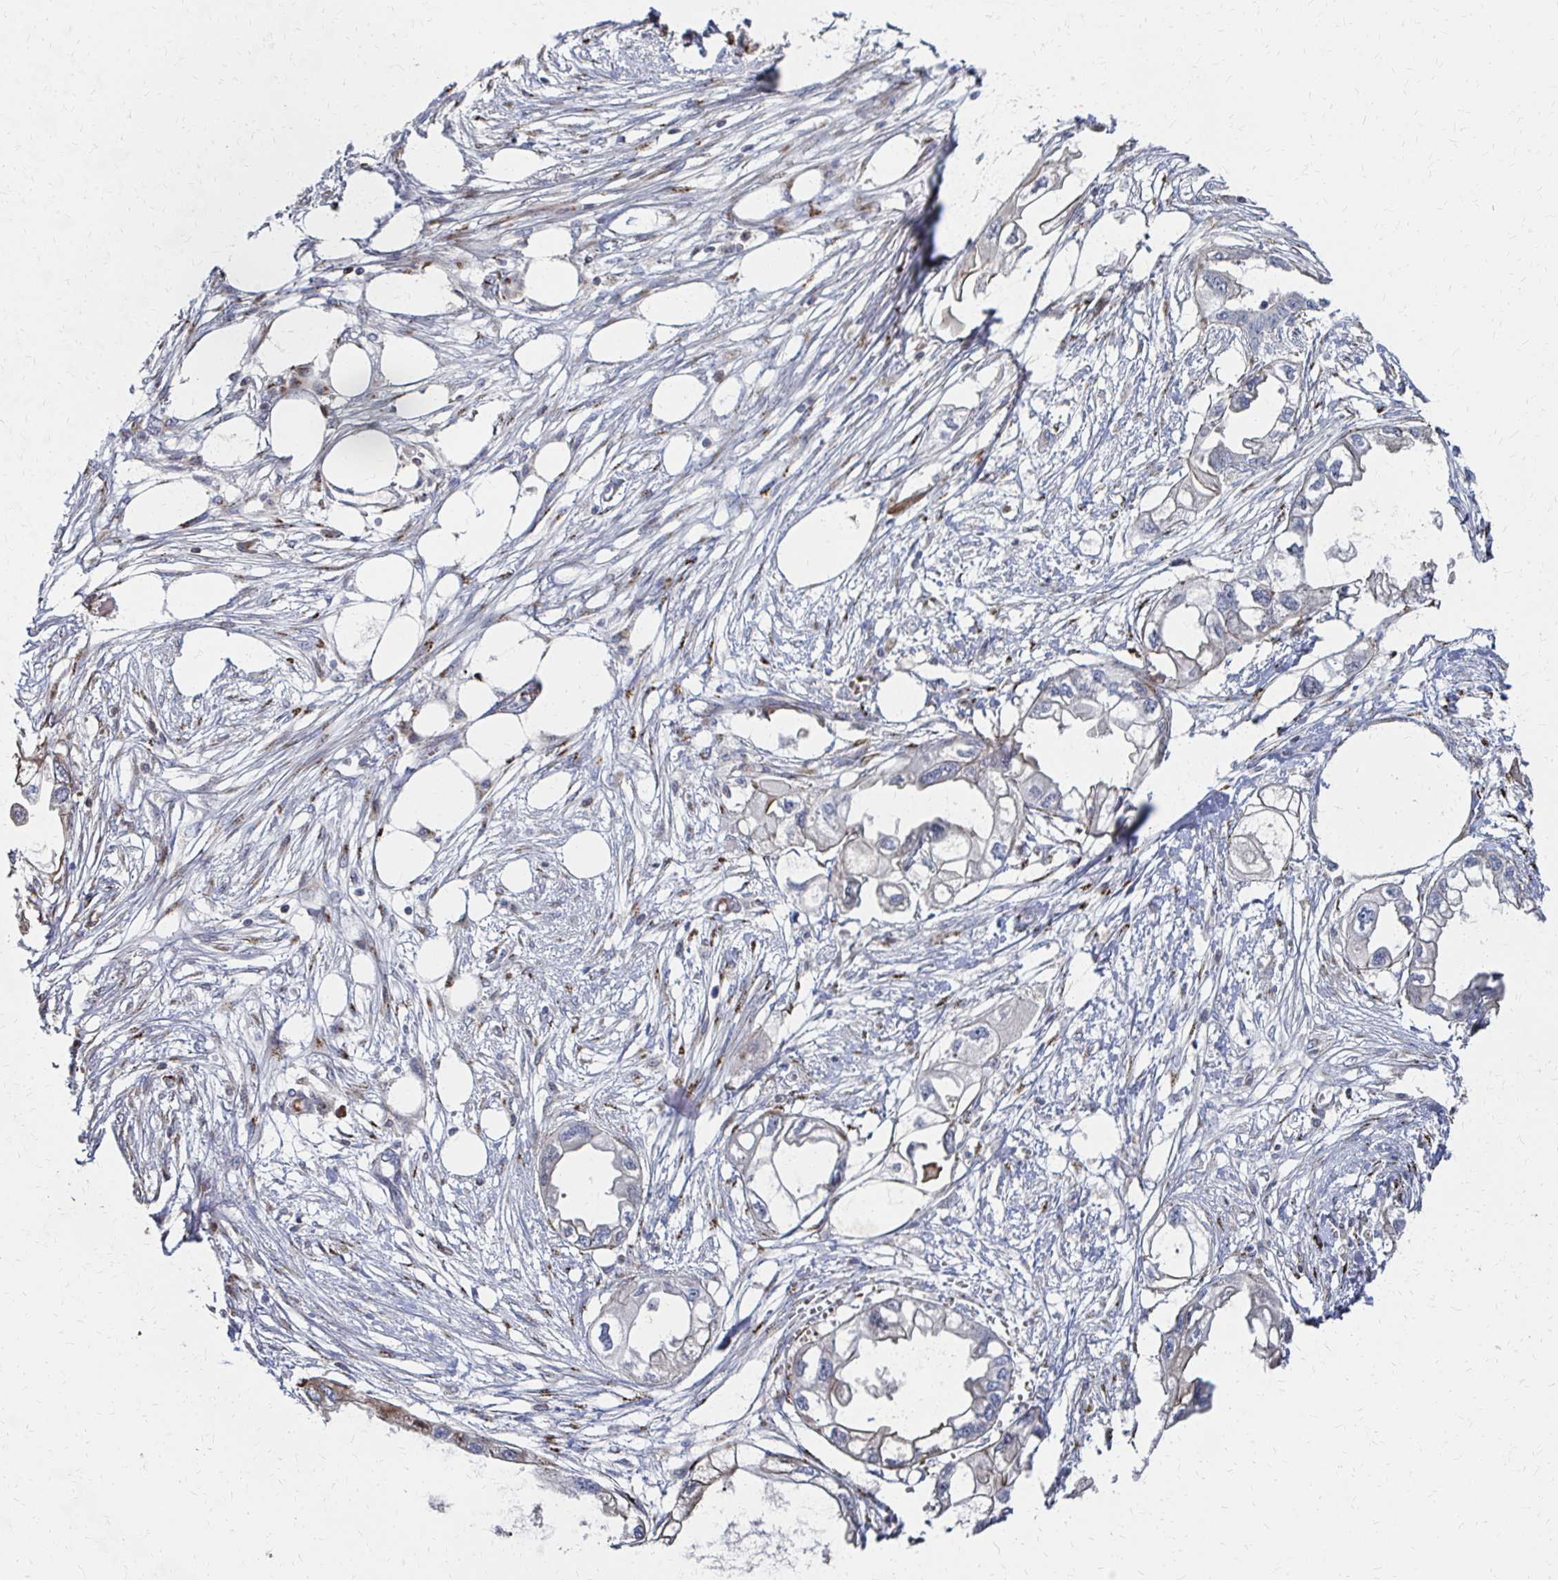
{"staining": {"intensity": "negative", "quantity": "none", "location": "none"}, "tissue": "endometrial cancer", "cell_type": "Tumor cells", "image_type": "cancer", "snomed": [{"axis": "morphology", "description": "Adenocarcinoma, NOS"}, {"axis": "morphology", "description": "Adenocarcinoma, metastatic, NOS"}, {"axis": "topography", "description": "Adipose tissue"}, {"axis": "topography", "description": "Endometrium"}], "caption": "Immunohistochemistry image of metastatic adenocarcinoma (endometrial) stained for a protein (brown), which shows no positivity in tumor cells.", "gene": "MAN1A1", "patient": {"sex": "female", "age": 67}}